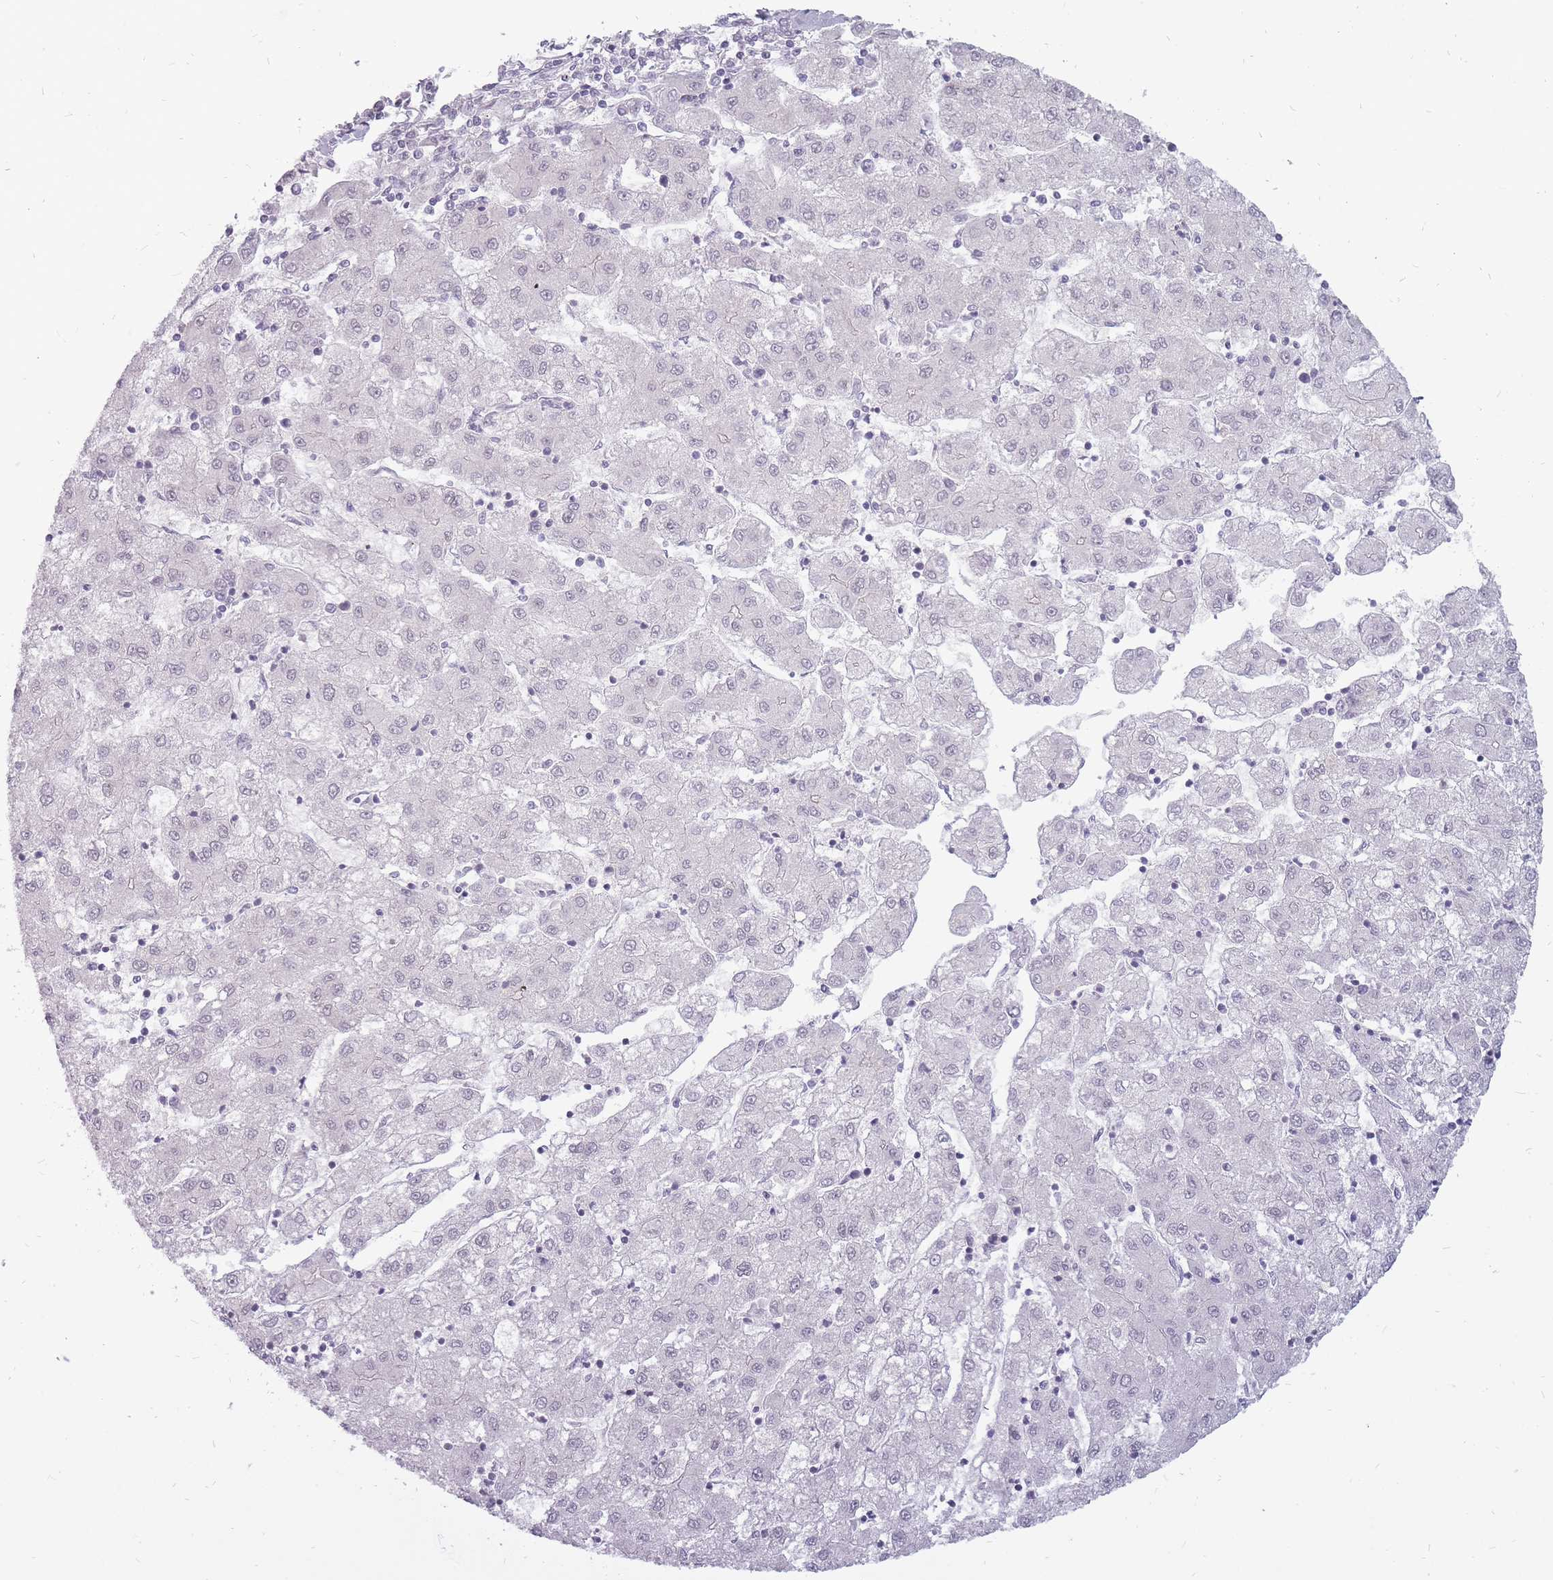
{"staining": {"intensity": "negative", "quantity": "none", "location": "none"}, "tissue": "liver cancer", "cell_type": "Tumor cells", "image_type": "cancer", "snomed": [{"axis": "morphology", "description": "Carcinoma, Hepatocellular, NOS"}, {"axis": "topography", "description": "Liver"}], "caption": "There is no significant positivity in tumor cells of liver cancer. (Brightfield microscopy of DAB immunohistochemistry at high magnification).", "gene": "POMZP3", "patient": {"sex": "male", "age": 72}}